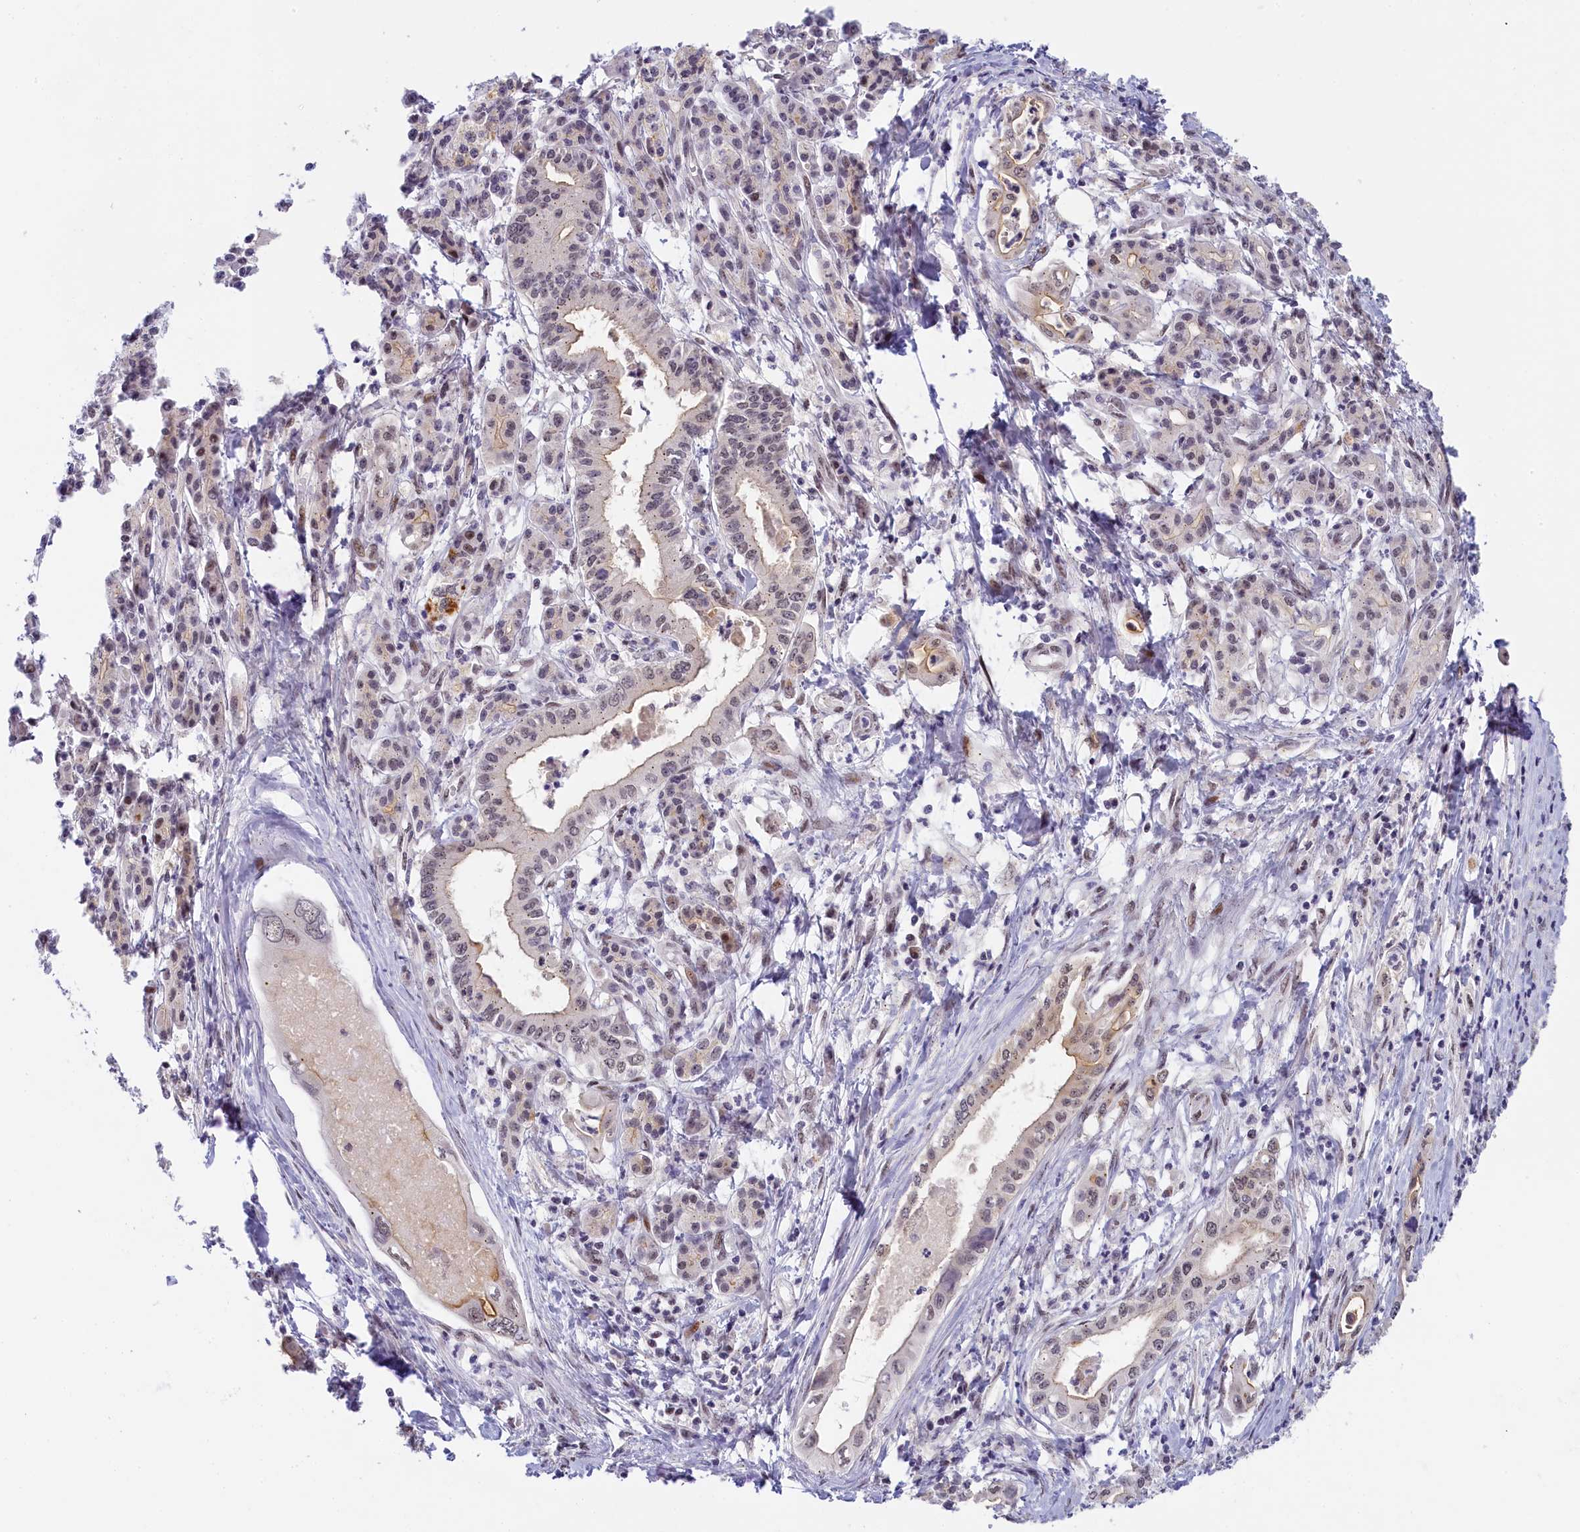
{"staining": {"intensity": "strong", "quantity": "<25%", "location": "cytoplasmic/membranous"}, "tissue": "pancreatic cancer", "cell_type": "Tumor cells", "image_type": "cancer", "snomed": [{"axis": "morphology", "description": "Adenocarcinoma, NOS"}, {"axis": "topography", "description": "Pancreas"}], "caption": "Approximately <25% of tumor cells in human pancreatic adenocarcinoma show strong cytoplasmic/membranous protein expression as visualized by brown immunohistochemical staining.", "gene": "SEC31B", "patient": {"sex": "female", "age": 77}}